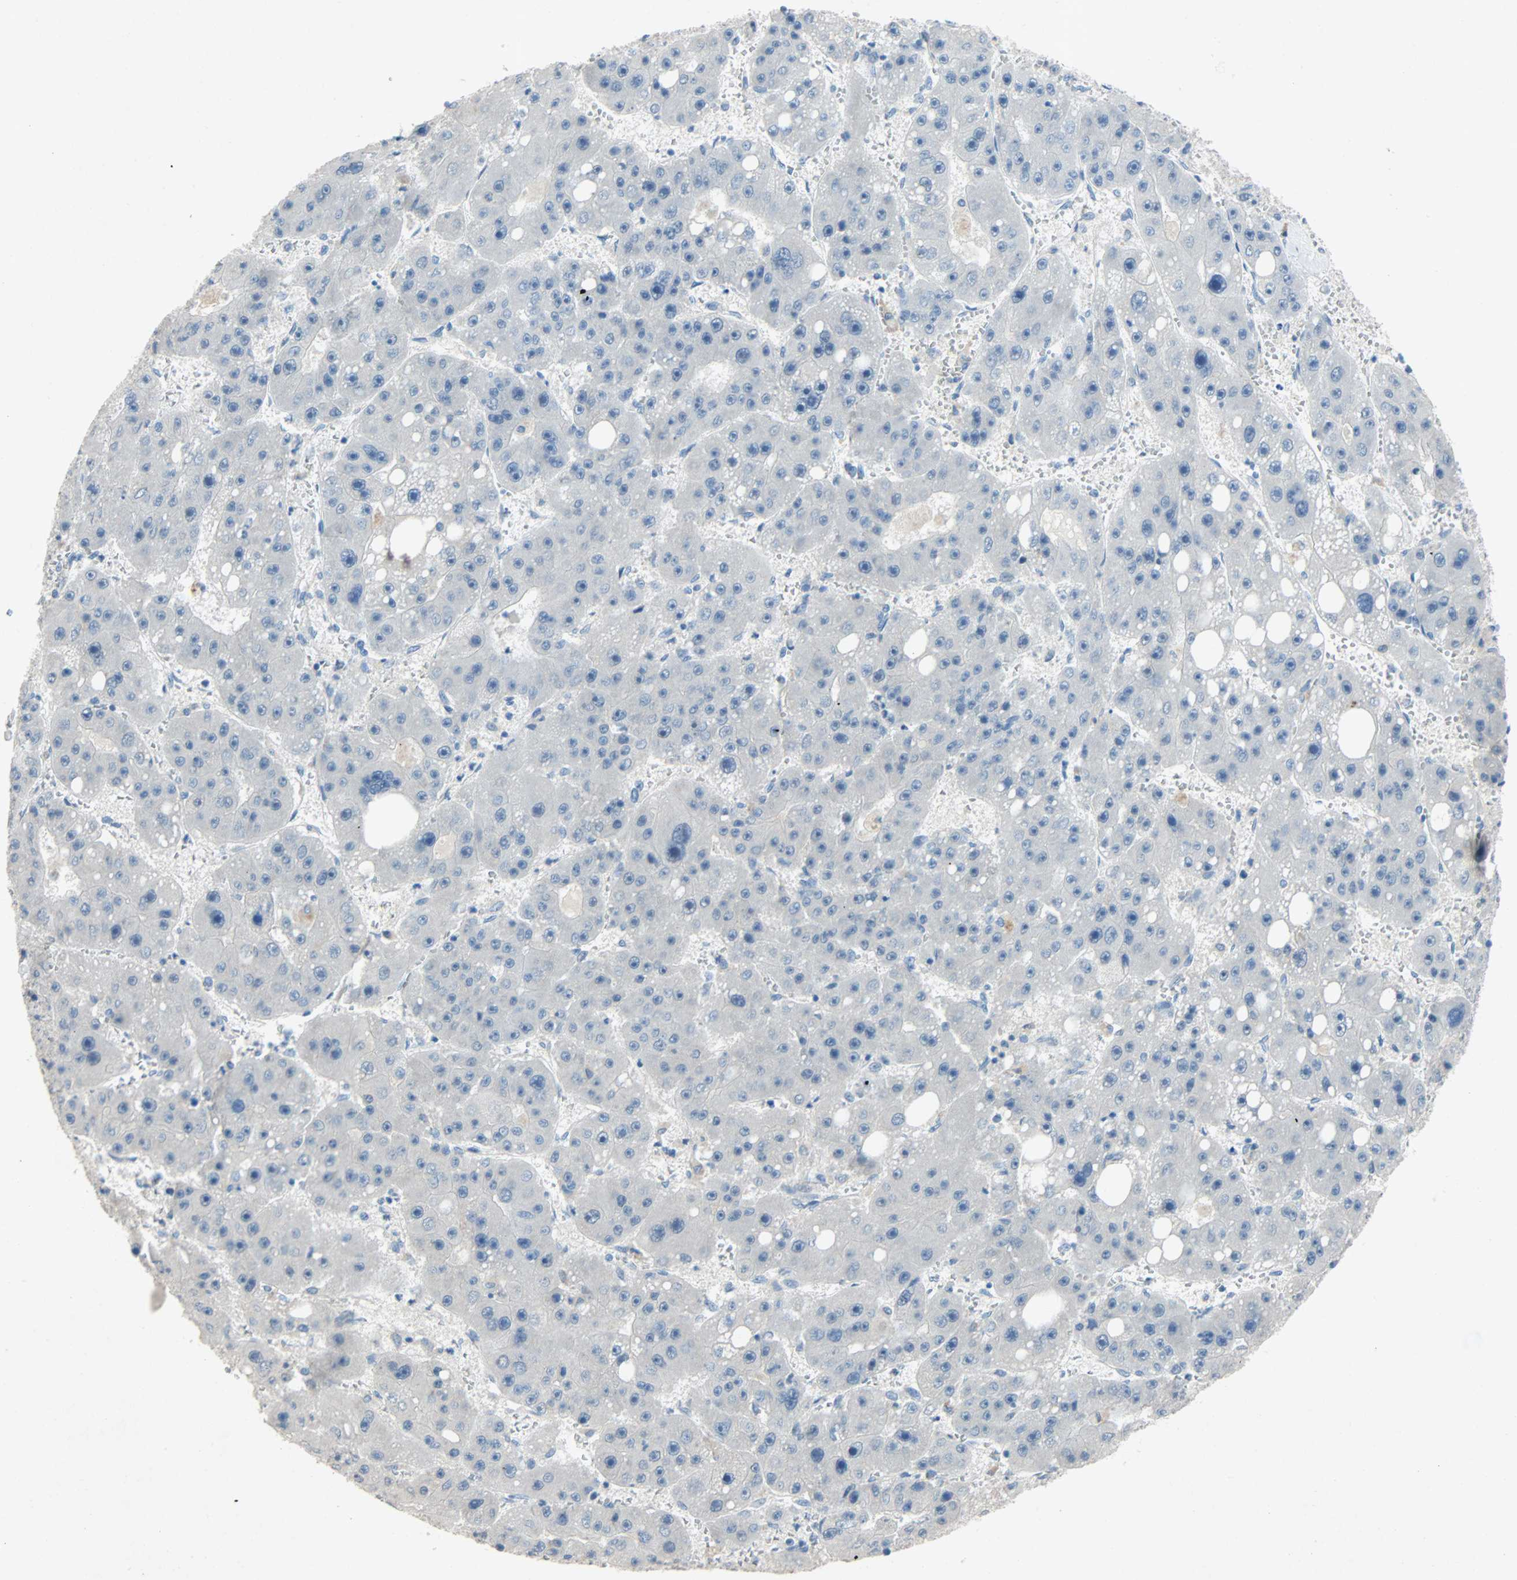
{"staining": {"intensity": "negative", "quantity": "none", "location": "none"}, "tissue": "liver cancer", "cell_type": "Tumor cells", "image_type": "cancer", "snomed": [{"axis": "morphology", "description": "Carcinoma, Hepatocellular, NOS"}, {"axis": "topography", "description": "Liver"}], "caption": "Micrograph shows no protein positivity in tumor cells of hepatocellular carcinoma (liver) tissue.", "gene": "PCDHB2", "patient": {"sex": "female", "age": 61}}